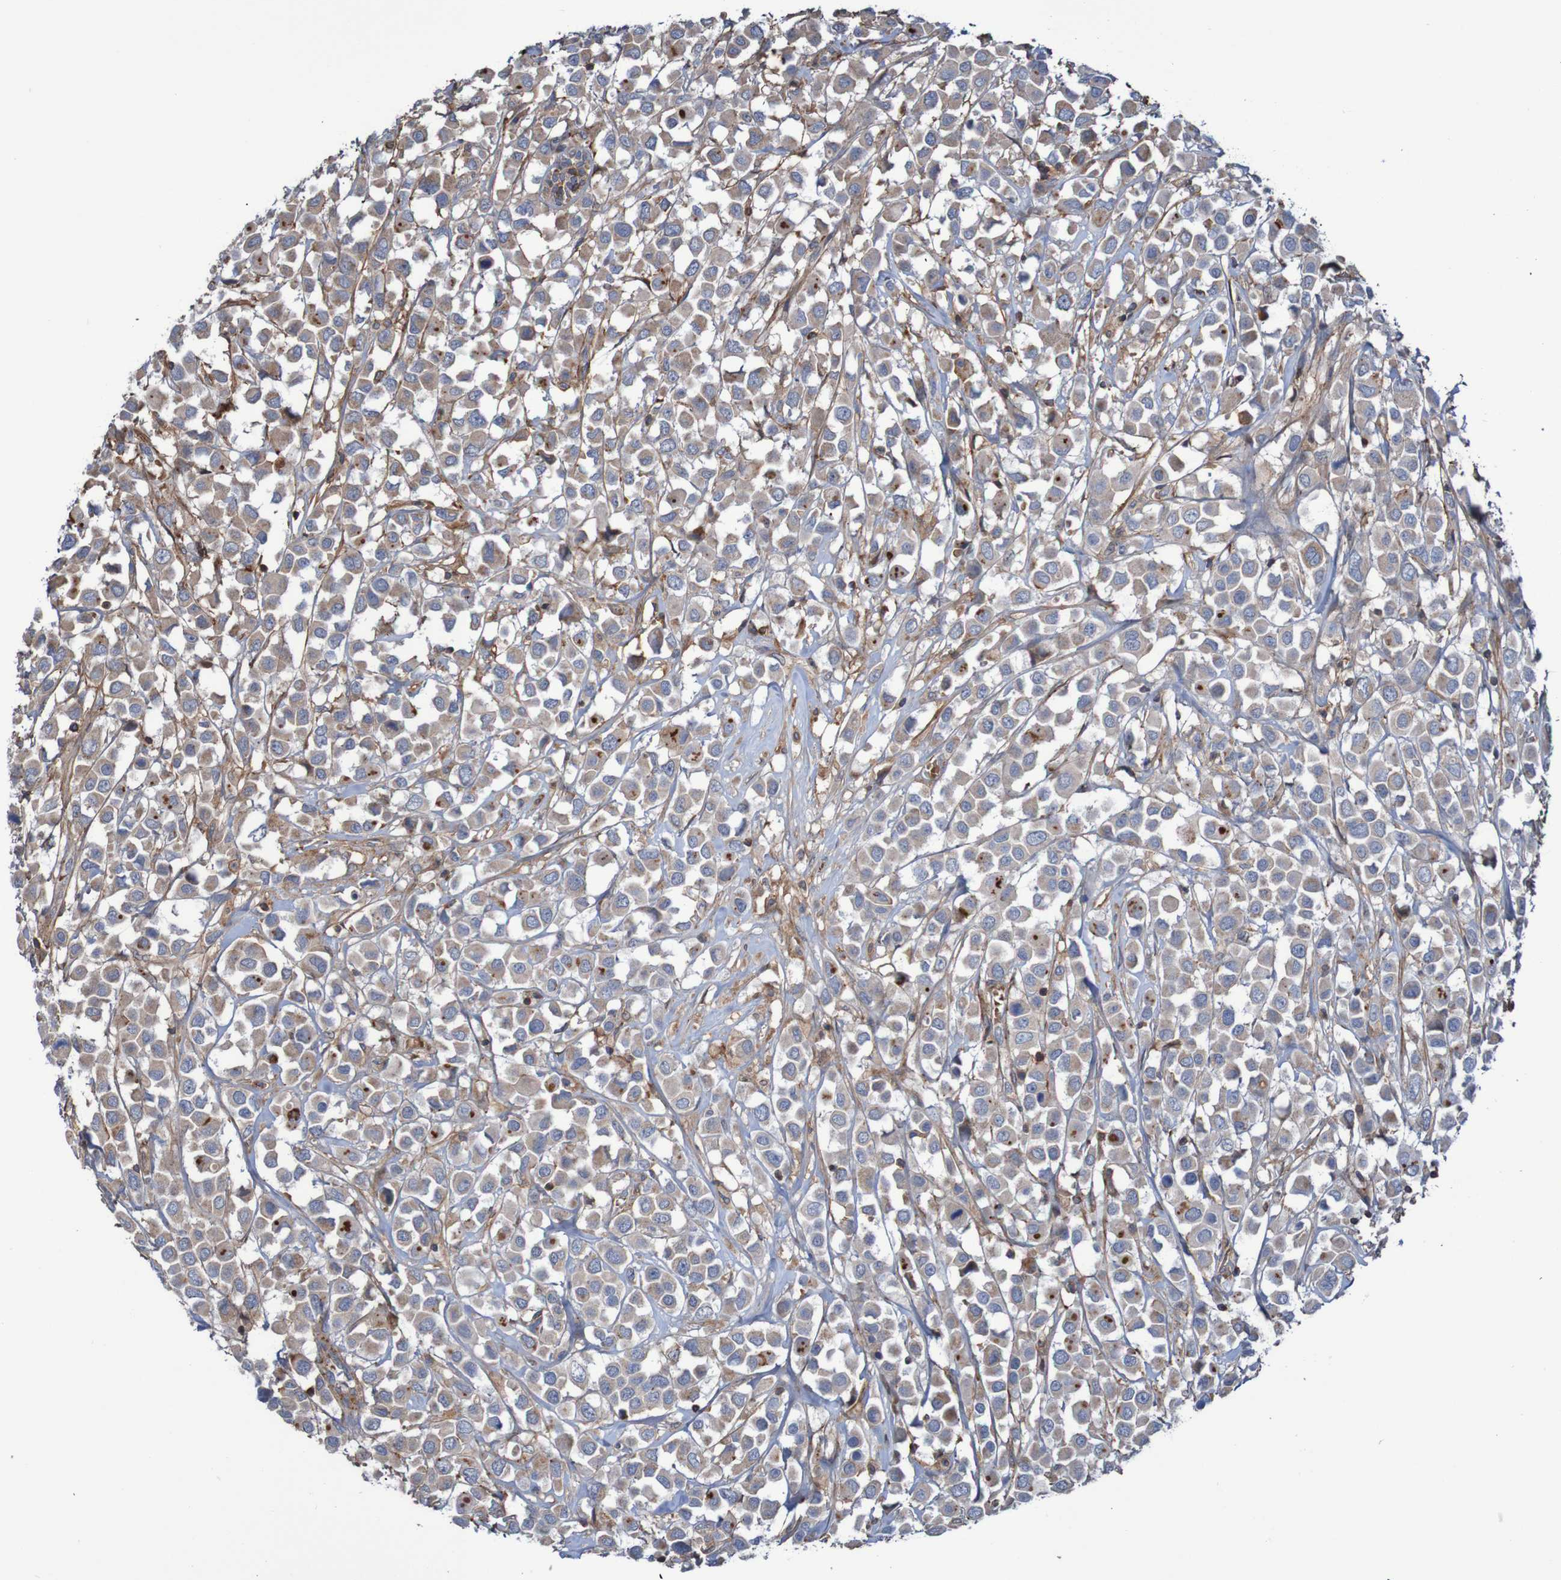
{"staining": {"intensity": "weak", "quantity": ">75%", "location": "cytoplasmic/membranous"}, "tissue": "breast cancer", "cell_type": "Tumor cells", "image_type": "cancer", "snomed": [{"axis": "morphology", "description": "Duct carcinoma"}, {"axis": "topography", "description": "Breast"}], "caption": "A brown stain labels weak cytoplasmic/membranous positivity of a protein in breast cancer (intraductal carcinoma) tumor cells.", "gene": "PDGFB", "patient": {"sex": "female", "age": 61}}